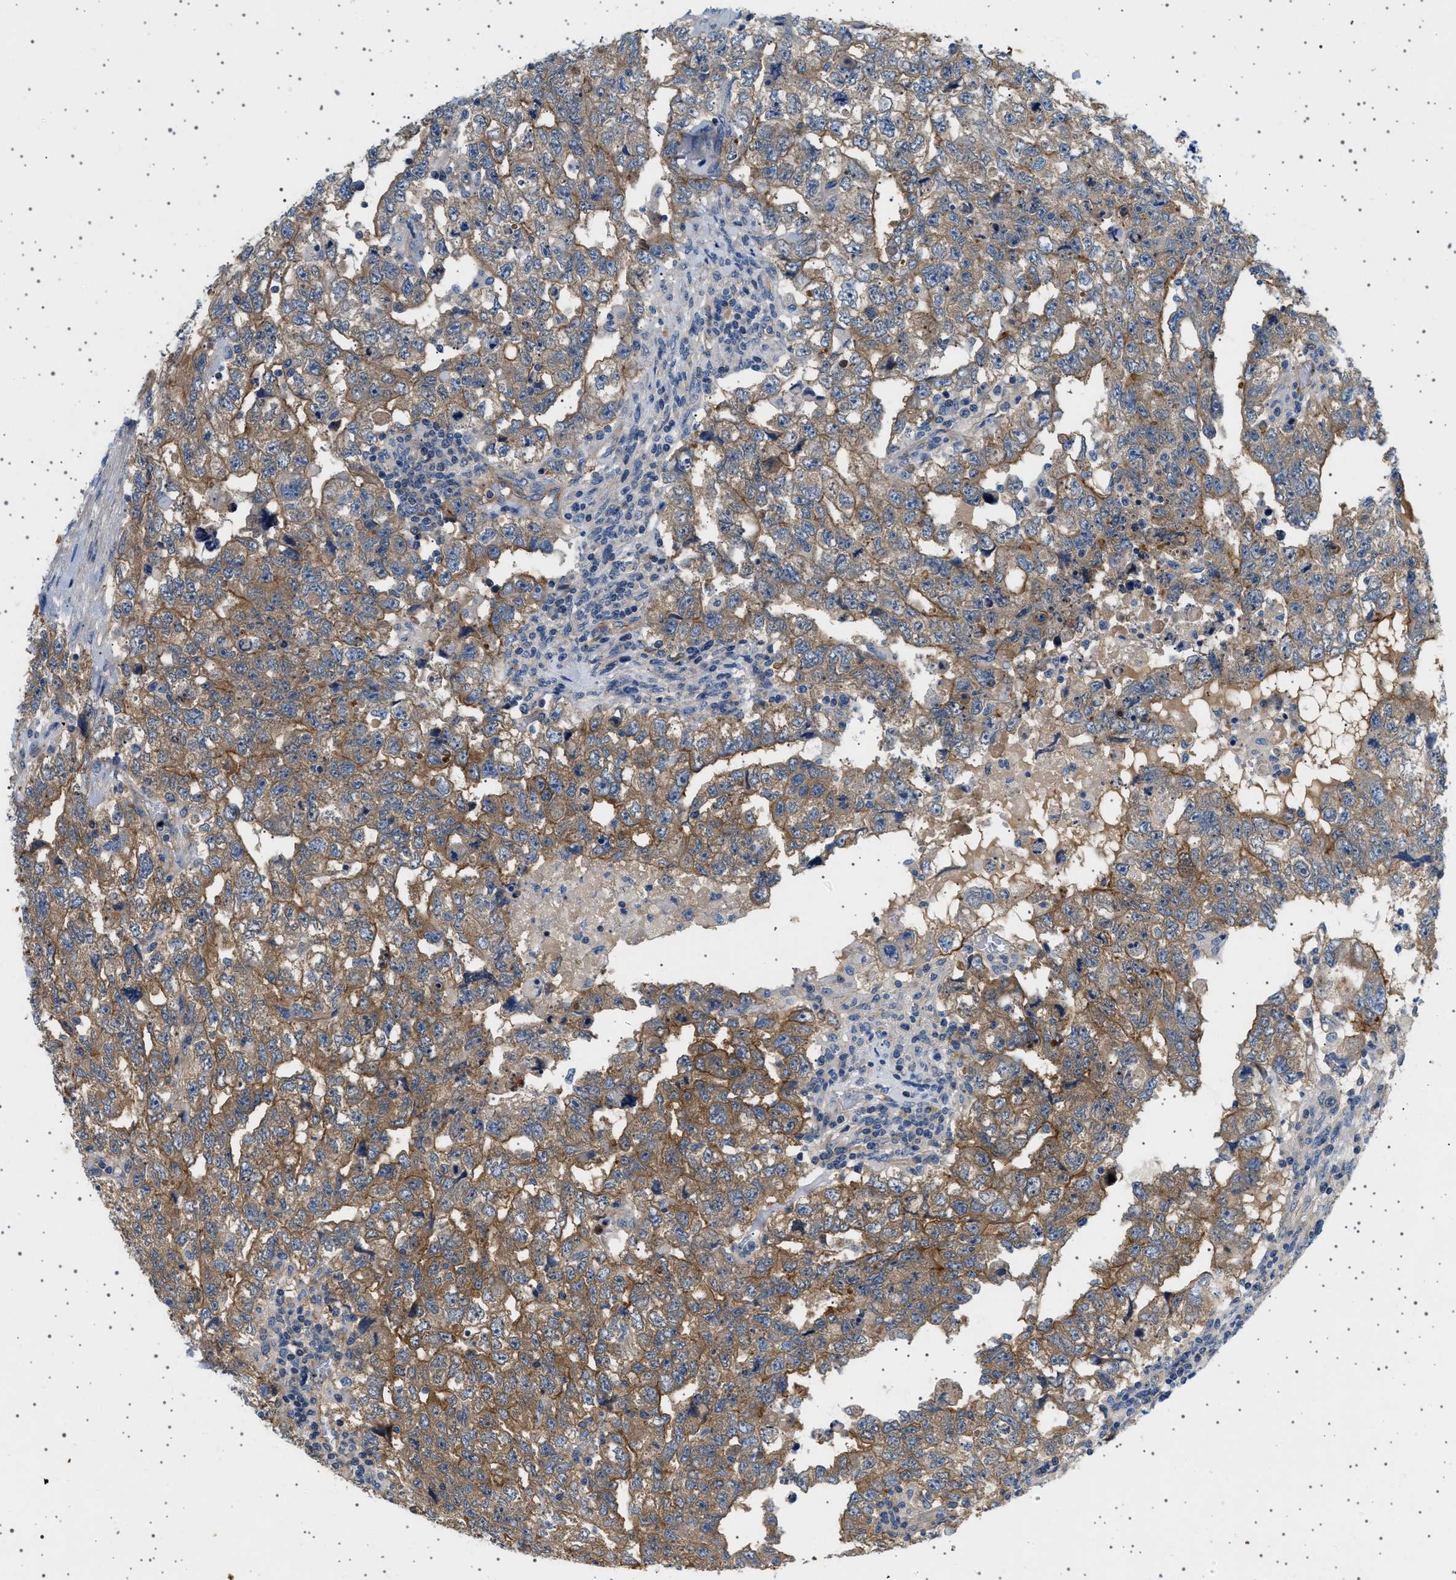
{"staining": {"intensity": "strong", "quantity": ">75%", "location": "cytoplasmic/membranous"}, "tissue": "testis cancer", "cell_type": "Tumor cells", "image_type": "cancer", "snomed": [{"axis": "morphology", "description": "Carcinoma, Embryonal, NOS"}, {"axis": "topography", "description": "Testis"}], "caption": "Testis cancer (embryonal carcinoma) tissue displays strong cytoplasmic/membranous staining in approximately >75% of tumor cells, visualized by immunohistochemistry. The protein is shown in brown color, while the nuclei are stained blue.", "gene": "PLPP6", "patient": {"sex": "male", "age": 36}}